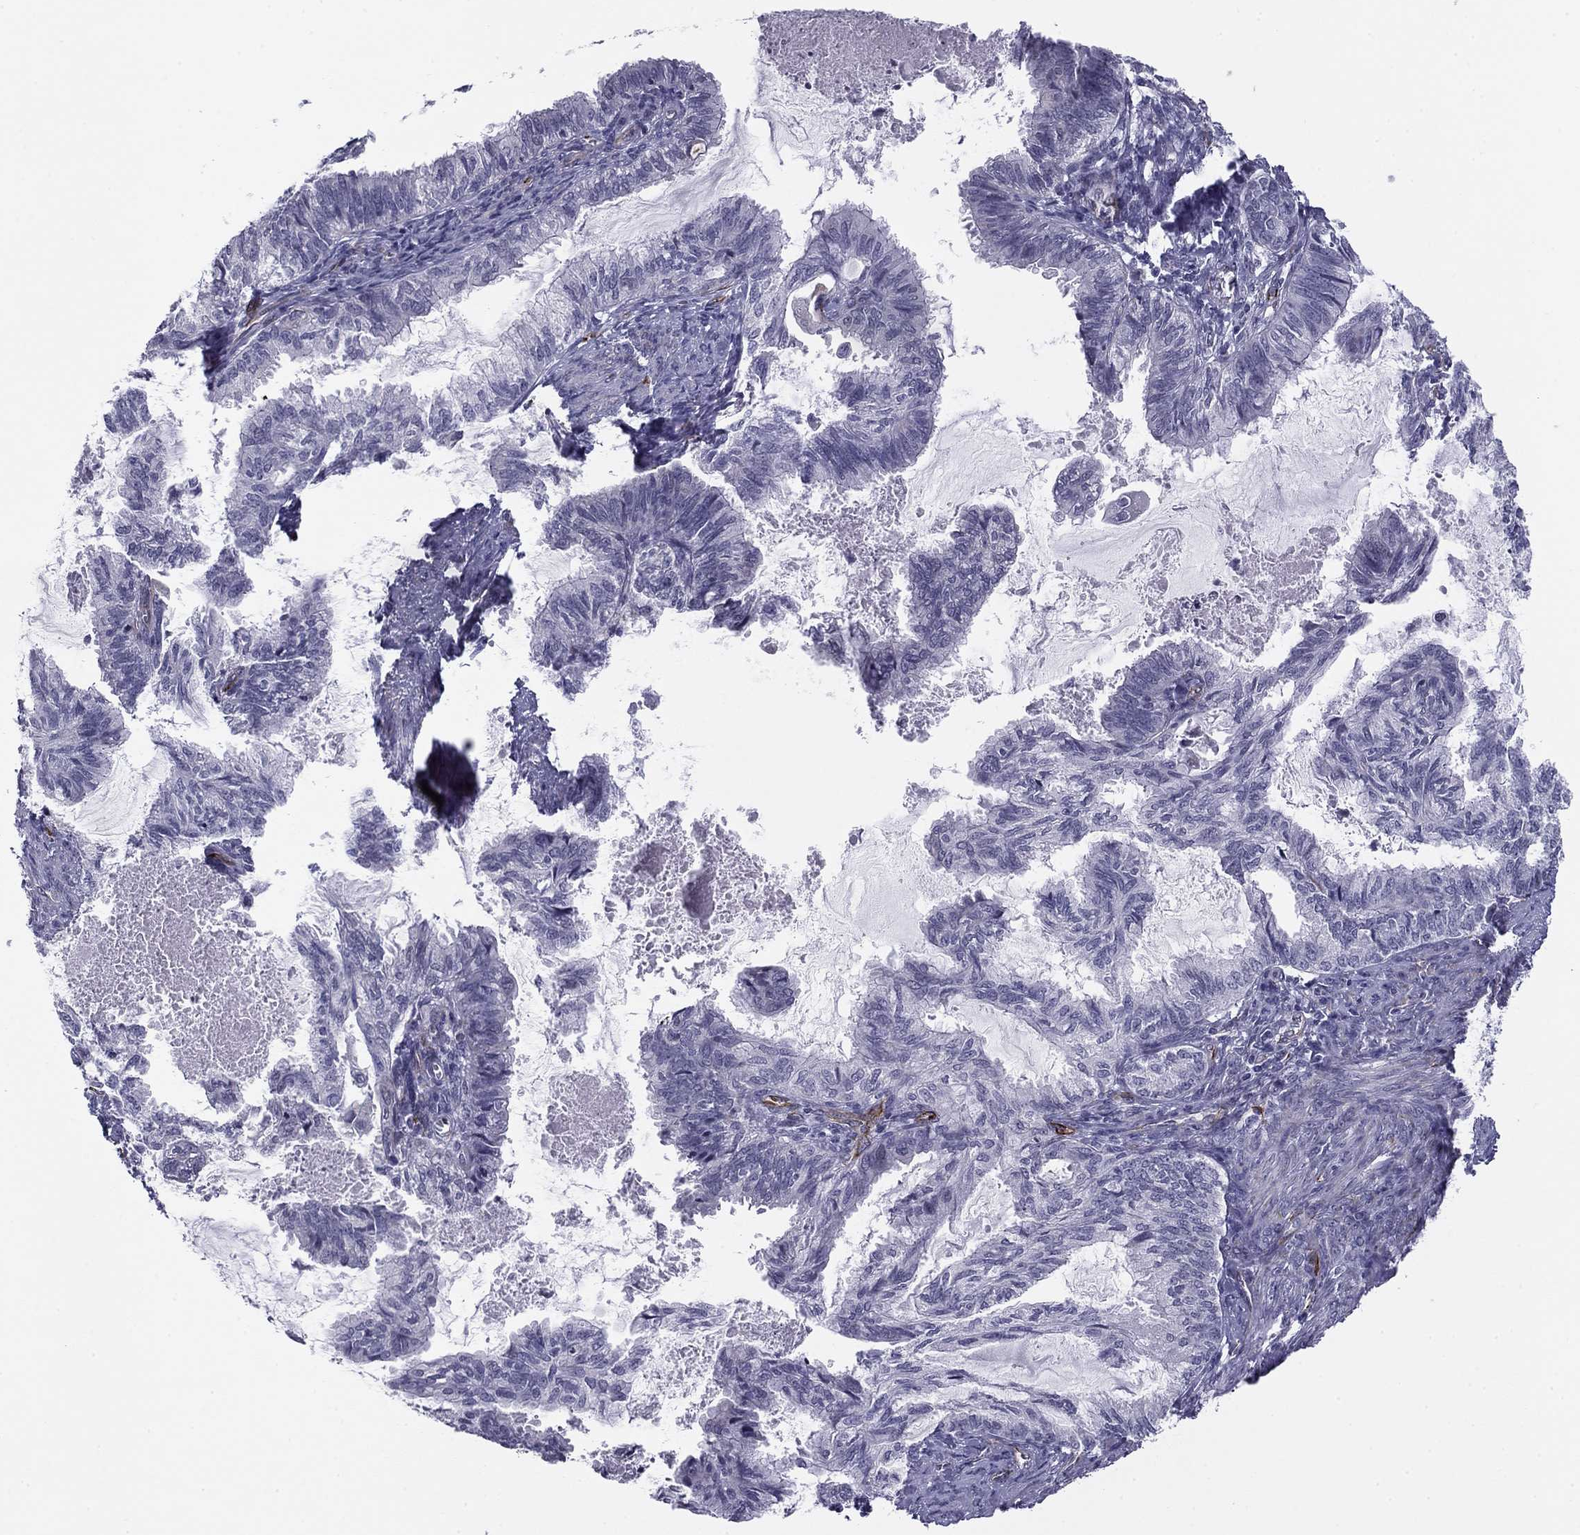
{"staining": {"intensity": "negative", "quantity": "none", "location": "none"}, "tissue": "endometrial cancer", "cell_type": "Tumor cells", "image_type": "cancer", "snomed": [{"axis": "morphology", "description": "Adenocarcinoma, NOS"}, {"axis": "topography", "description": "Endometrium"}], "caption": "Immunohistochemistry (IHC) histopathology image of endometrial adenocarcinoma stained for a protein (brown), which shows no expression in tumor cells.", "gene": "ANKS4B", "patient": {"sex": "female", "age": 86}}